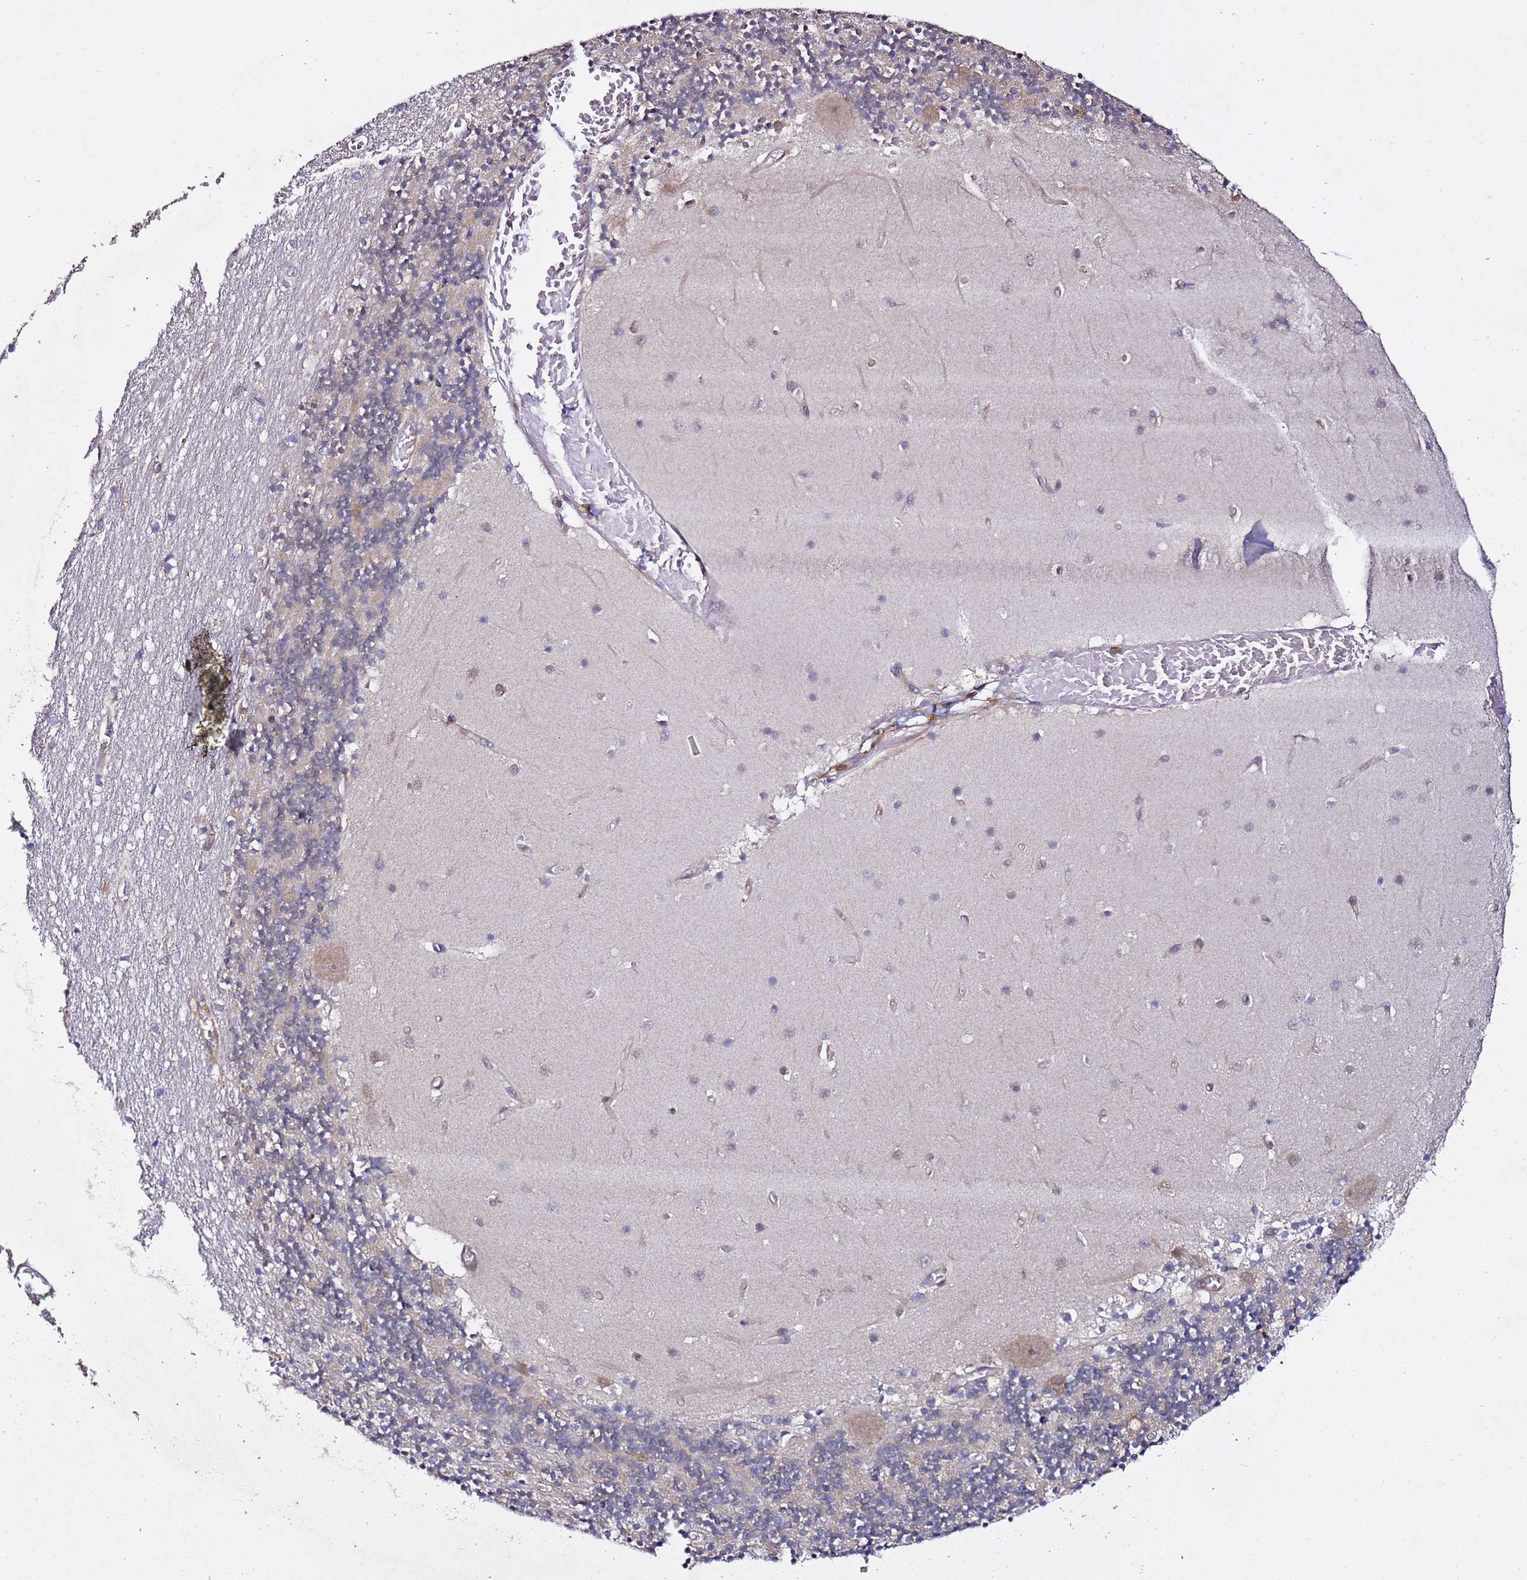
{"staining": {"intensity": "moderate", "quantity": "25%-75%", "location": "cytoplasmic/membranous"}, "tissue": "cerebellum", "cell_type": "Cells in granular layer", "image_type": "normal", "snomed": [{"axis": "morphology", "description": "Normal tissue, NOS"}, {"axis": "topography", "description": "Cerebellum"}], "caption": "High-power microscopy captured an immunohistochemistry histopathology image of normal cerebellum, revealing moderate cytoplasmic/membranous staining in about 25%-75% of cells in granular layer. Using DAB (3,3'-diaminobenzidine) (brown) and hematoxylin (blue) stains, captured at high magnification using brightfield microscopy.", "gene": "TPST1", "patient": {"sex": "female", "age": 28}}